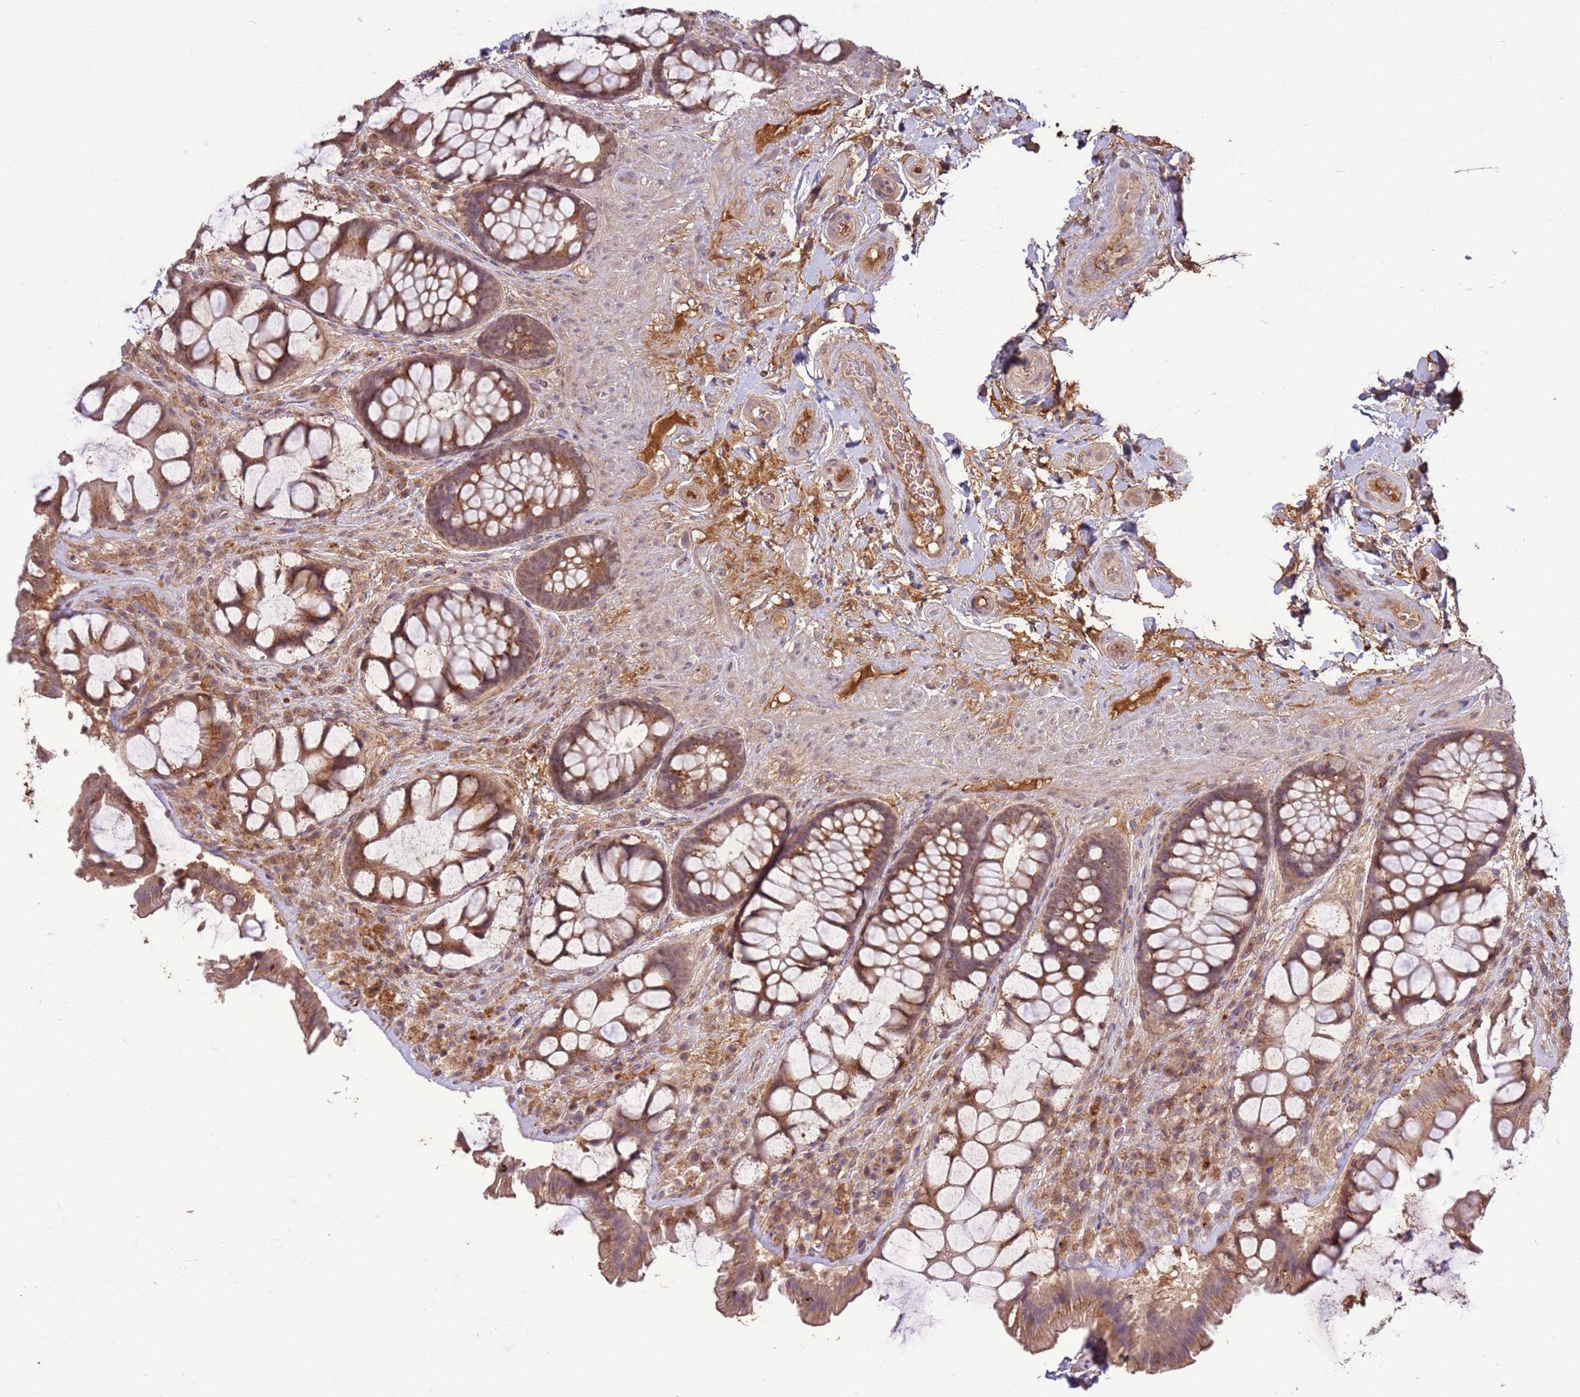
{"staining": {"intensity": "moderate", "quantity": ">75%", "location": "cytoplasmic/membranous"}, "tissue": "rectum", "cell_type": "Glandular cells", "image_type": "normal", "snomed": [{"axis": "morphology", "description": "Normal tissue, NOS"}, {"axis": "topography", "description": "Rectum"}], "caption": "Normal rectum was stained to show a protein in brown. There is medium levels of moderate cytoplasmic/membranous expression in about >75% of glandular cells.", "gene": "ZNF624", "patient": {"sex": "female", "age": 58}}